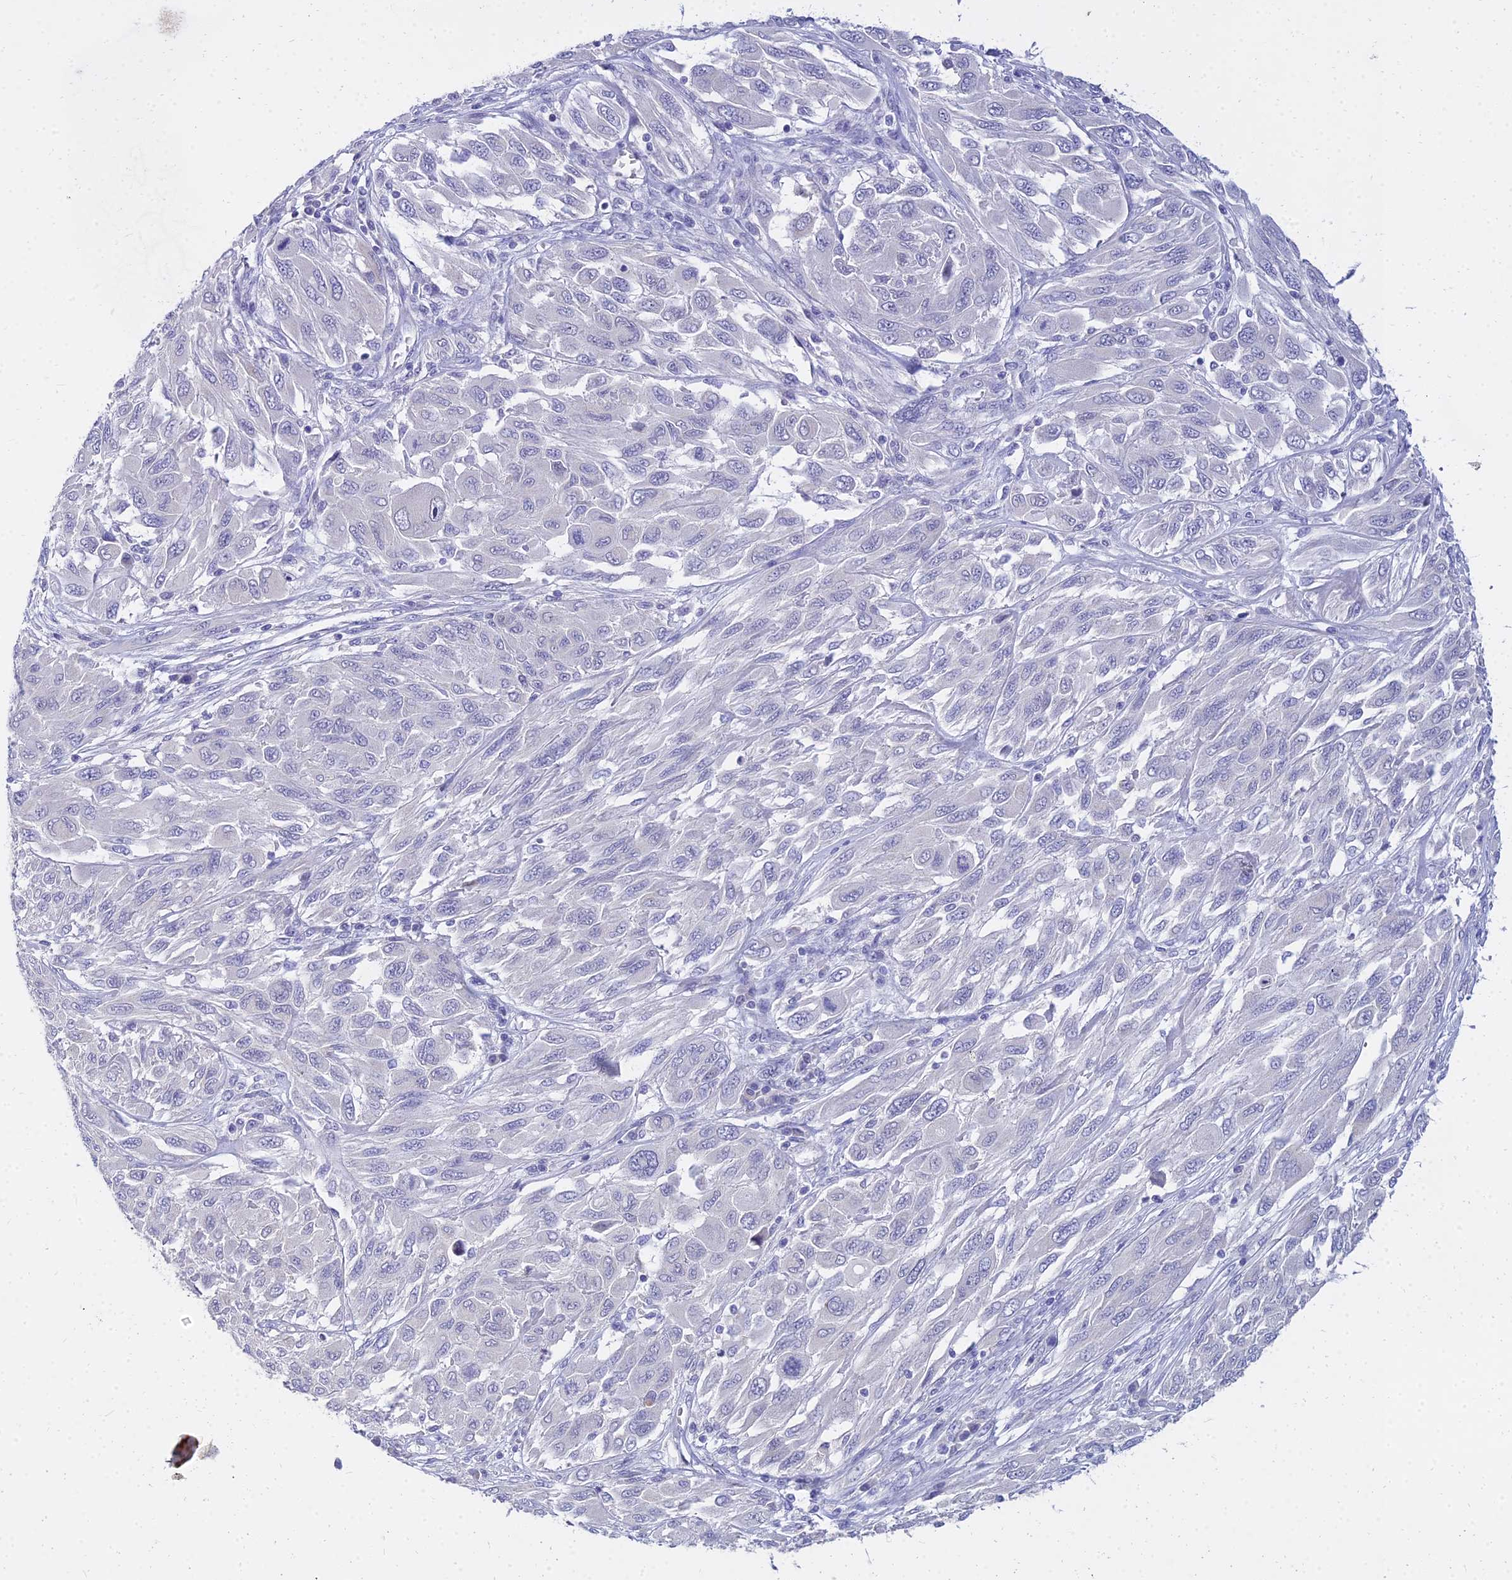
{"staining": {"intensity": "negative", "quantity": "none", "location": "none"}, "tissue": "melanoma", "cell_type": "Tumor cells", "image_type": "cancer", "snomed": [{"axis": "morphology", "description": "Malignant melanoma, NOS"}, {"axis": "topography", "description": "Skin"}], "caption": "Micrograph shows no significant protein expression in tumor cells of melanoma.", "gene": "NPY", "patient": {"sex": "female", "age": 91}}